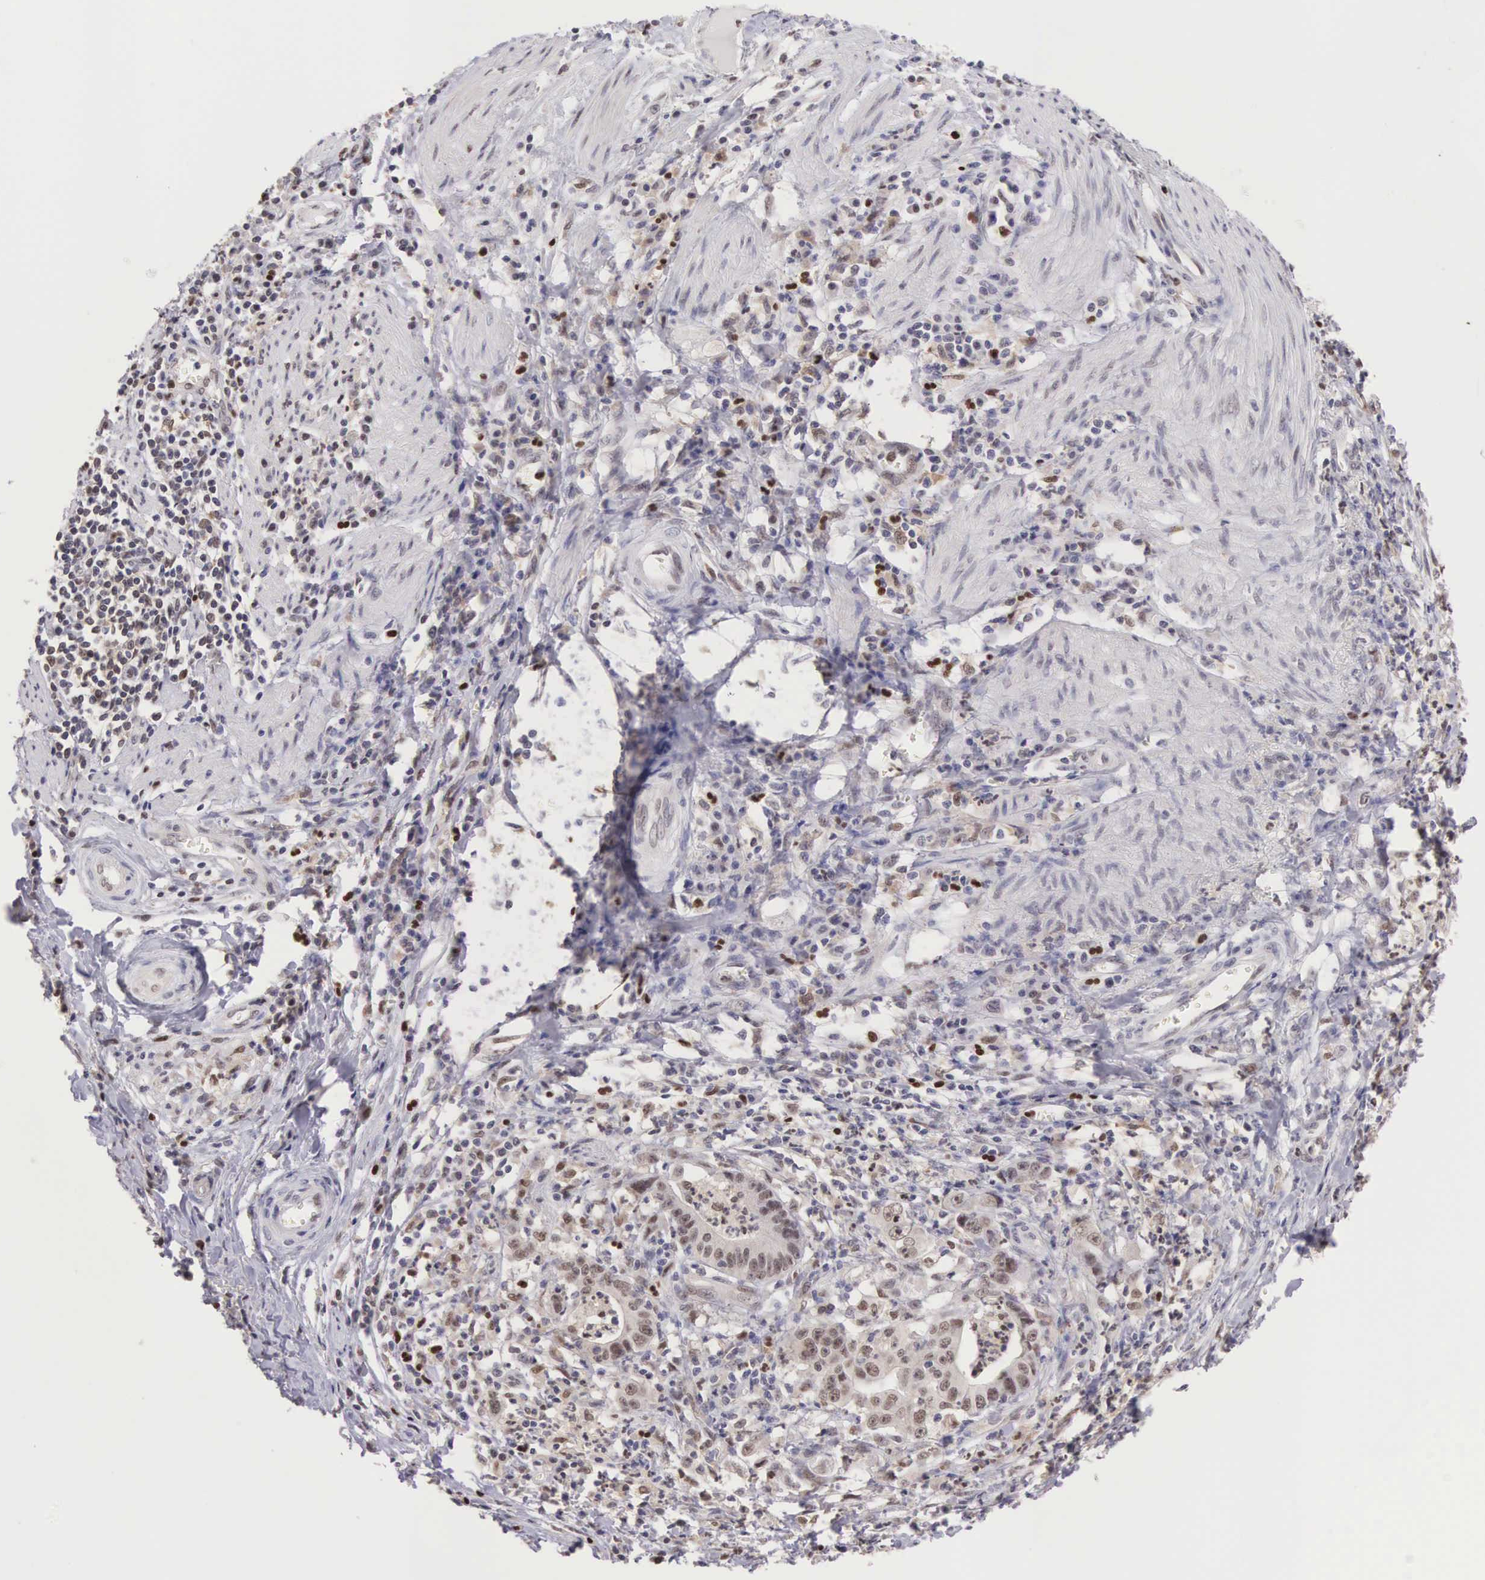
{"staining": {"intensity": "weak", "quantity": "<25%", "location": "cytoplasmic/membranous,nuclear"}, "tissue": "stomach cancer", "cell_type": "Tumor cells", "image_type": "cancer", "snomed": [{"axis": "morphology", "description": "Adenocarcinoma, NOS"}, {"axis": "topography", "description": "Stomach, lower"}], "caption": "Stomach adenocarcinoma stained for a protein using immunohistochemistry (IHC) exhibits no positivity tumor cells.", "gene": "GRK3", "patient": {"sex": "female", "age": 86}}